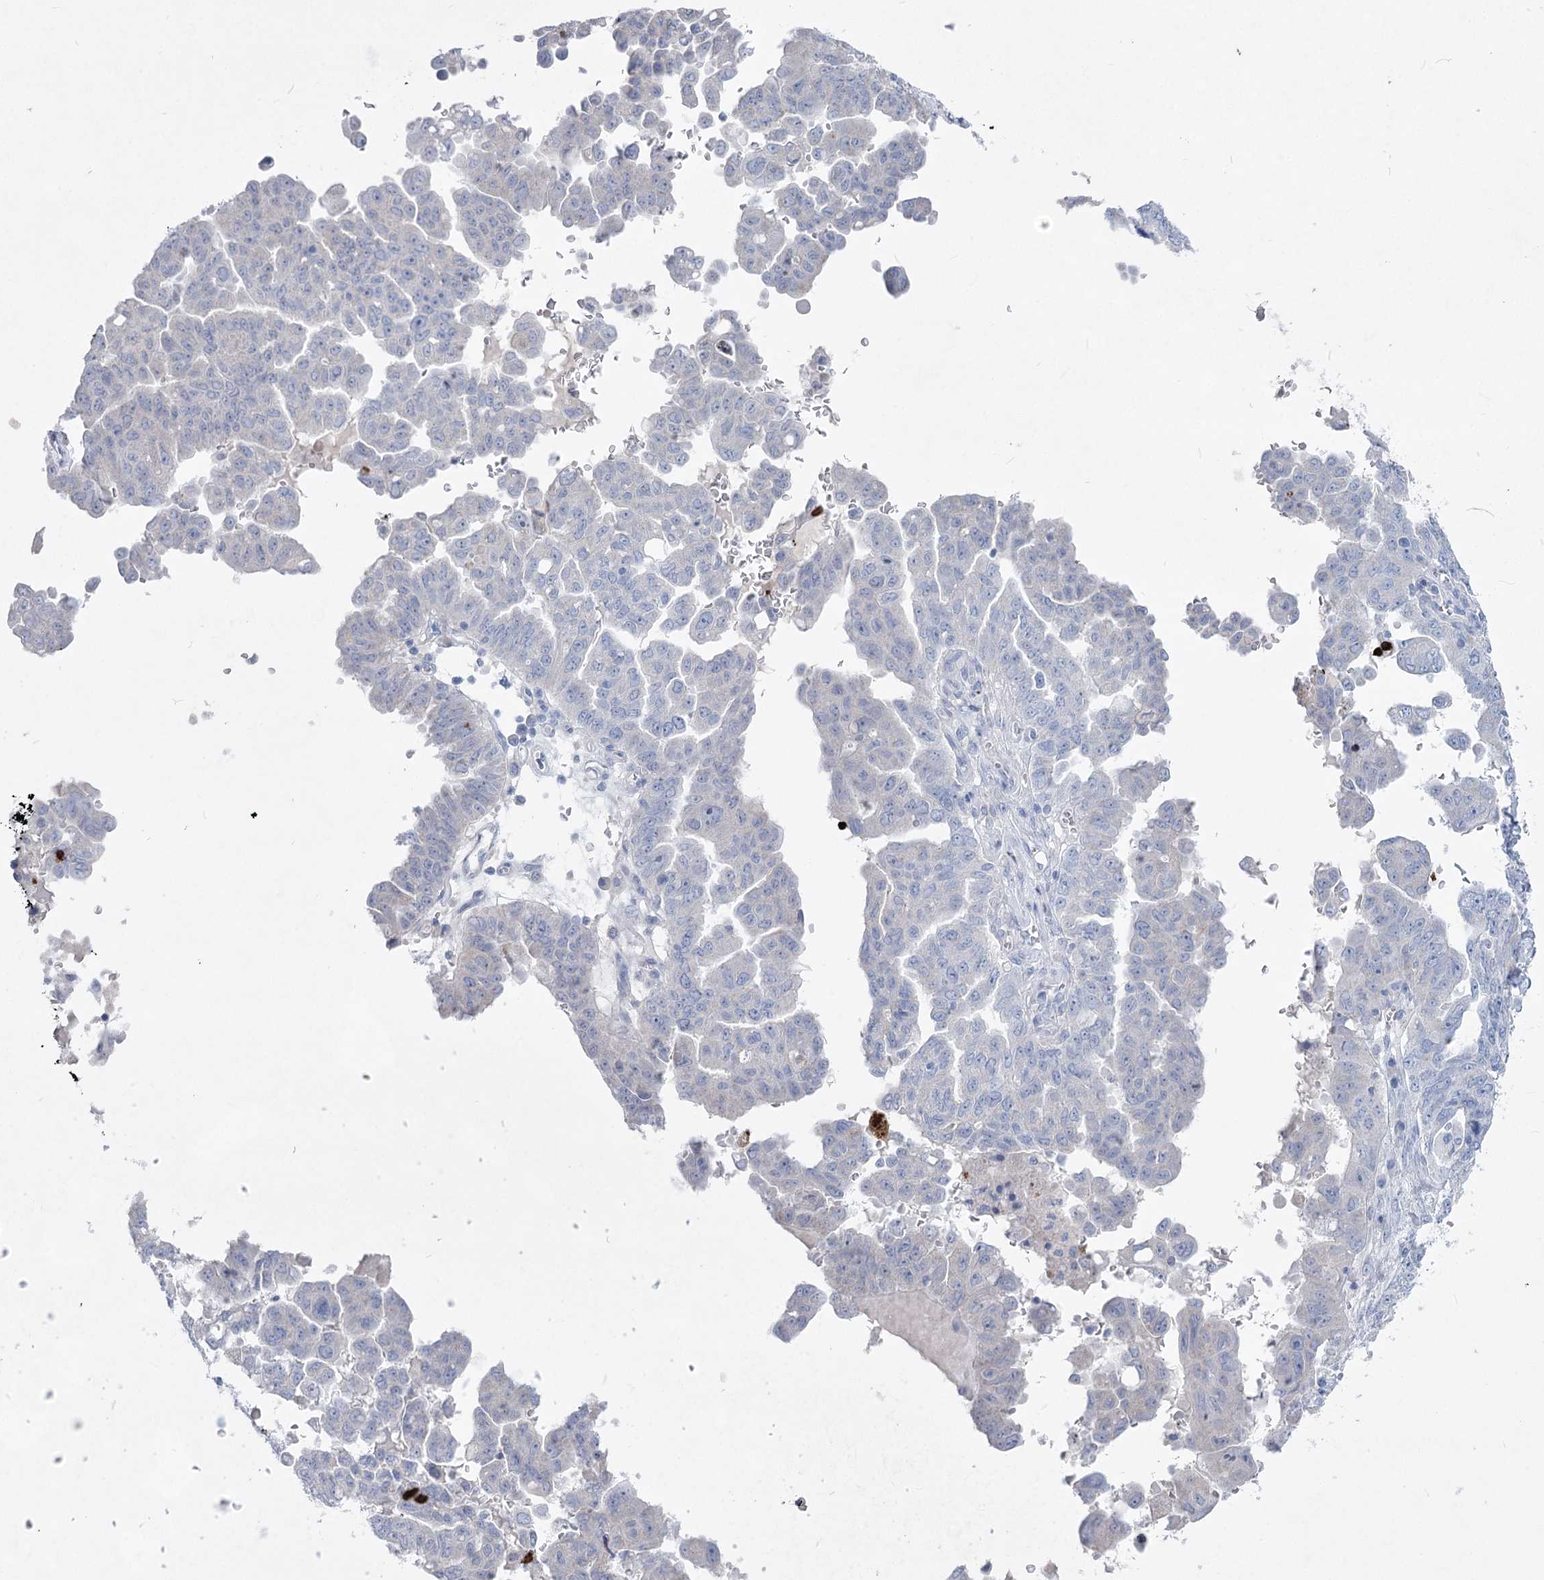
{"staining": {"intensity": "negative", "quantity": "none", "location": "none"}, "tissue": "ovarian cancer", "cell_type": "Tumor cells", "image_type": "cancer", "snomed": [{"axis": "morphology", "description": "Carcinoma, endometroid"}, {"axis": "topography", "description": "Ovary"}], "caption": "An image of human ovarian endometroid carcinoma is negative for staining in tumor cells. The staining is performed using DAB (3,3'-diaminobenzidine) brown chromogen with nuclei counter-stained in using hematoxylin.", "gene": "WDR74", "patient": {"sex": "female", "age": 62}}